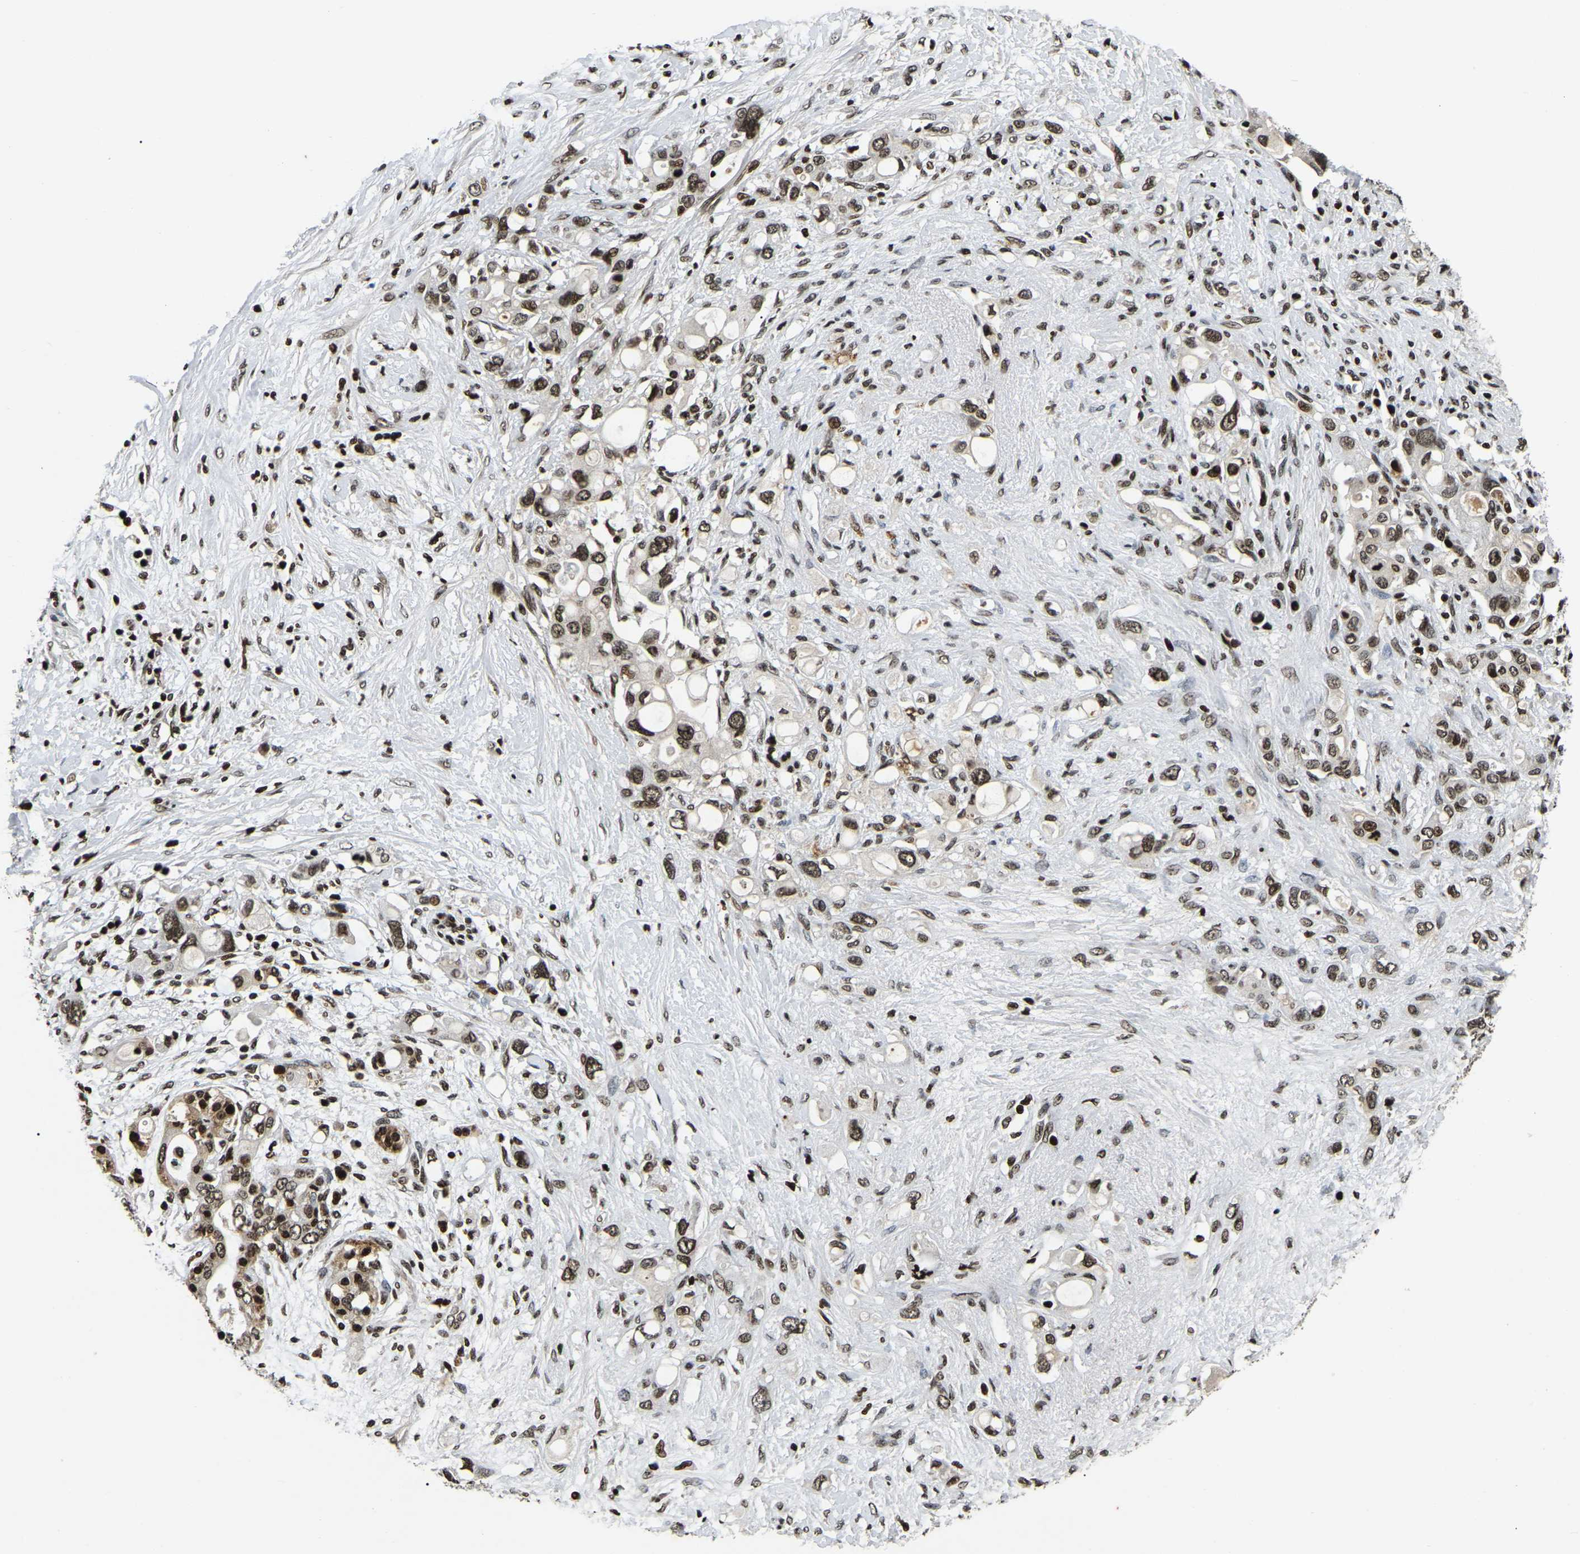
{"staining": {"intensity": "strong", "quantity": ">75%", "location": "nuclear"}, "tissue": "pancreatic cancer", "cell_type": "Tumor cells", "image_type": "cancer", "snomed": [{"axis": "morphology", "description": "Adenocarcinoma, NOS"}, {"axis": "topography", "description": "Pancreas"}], "caption": "A high-resolution histopathology image shows IHC staining of pancreatic cancer, which shows strong nuclear expression in approximately >75% of tumor cells. The staining was performed using DAB (3,3'-diaminobenzidine) to visualize the protein expression in brown, while the nuclei were stained in blue with hematoxylin (Magnification: 20x).", "gene": "LRRC61", "patient": {"sex": "female", "age": 56}}